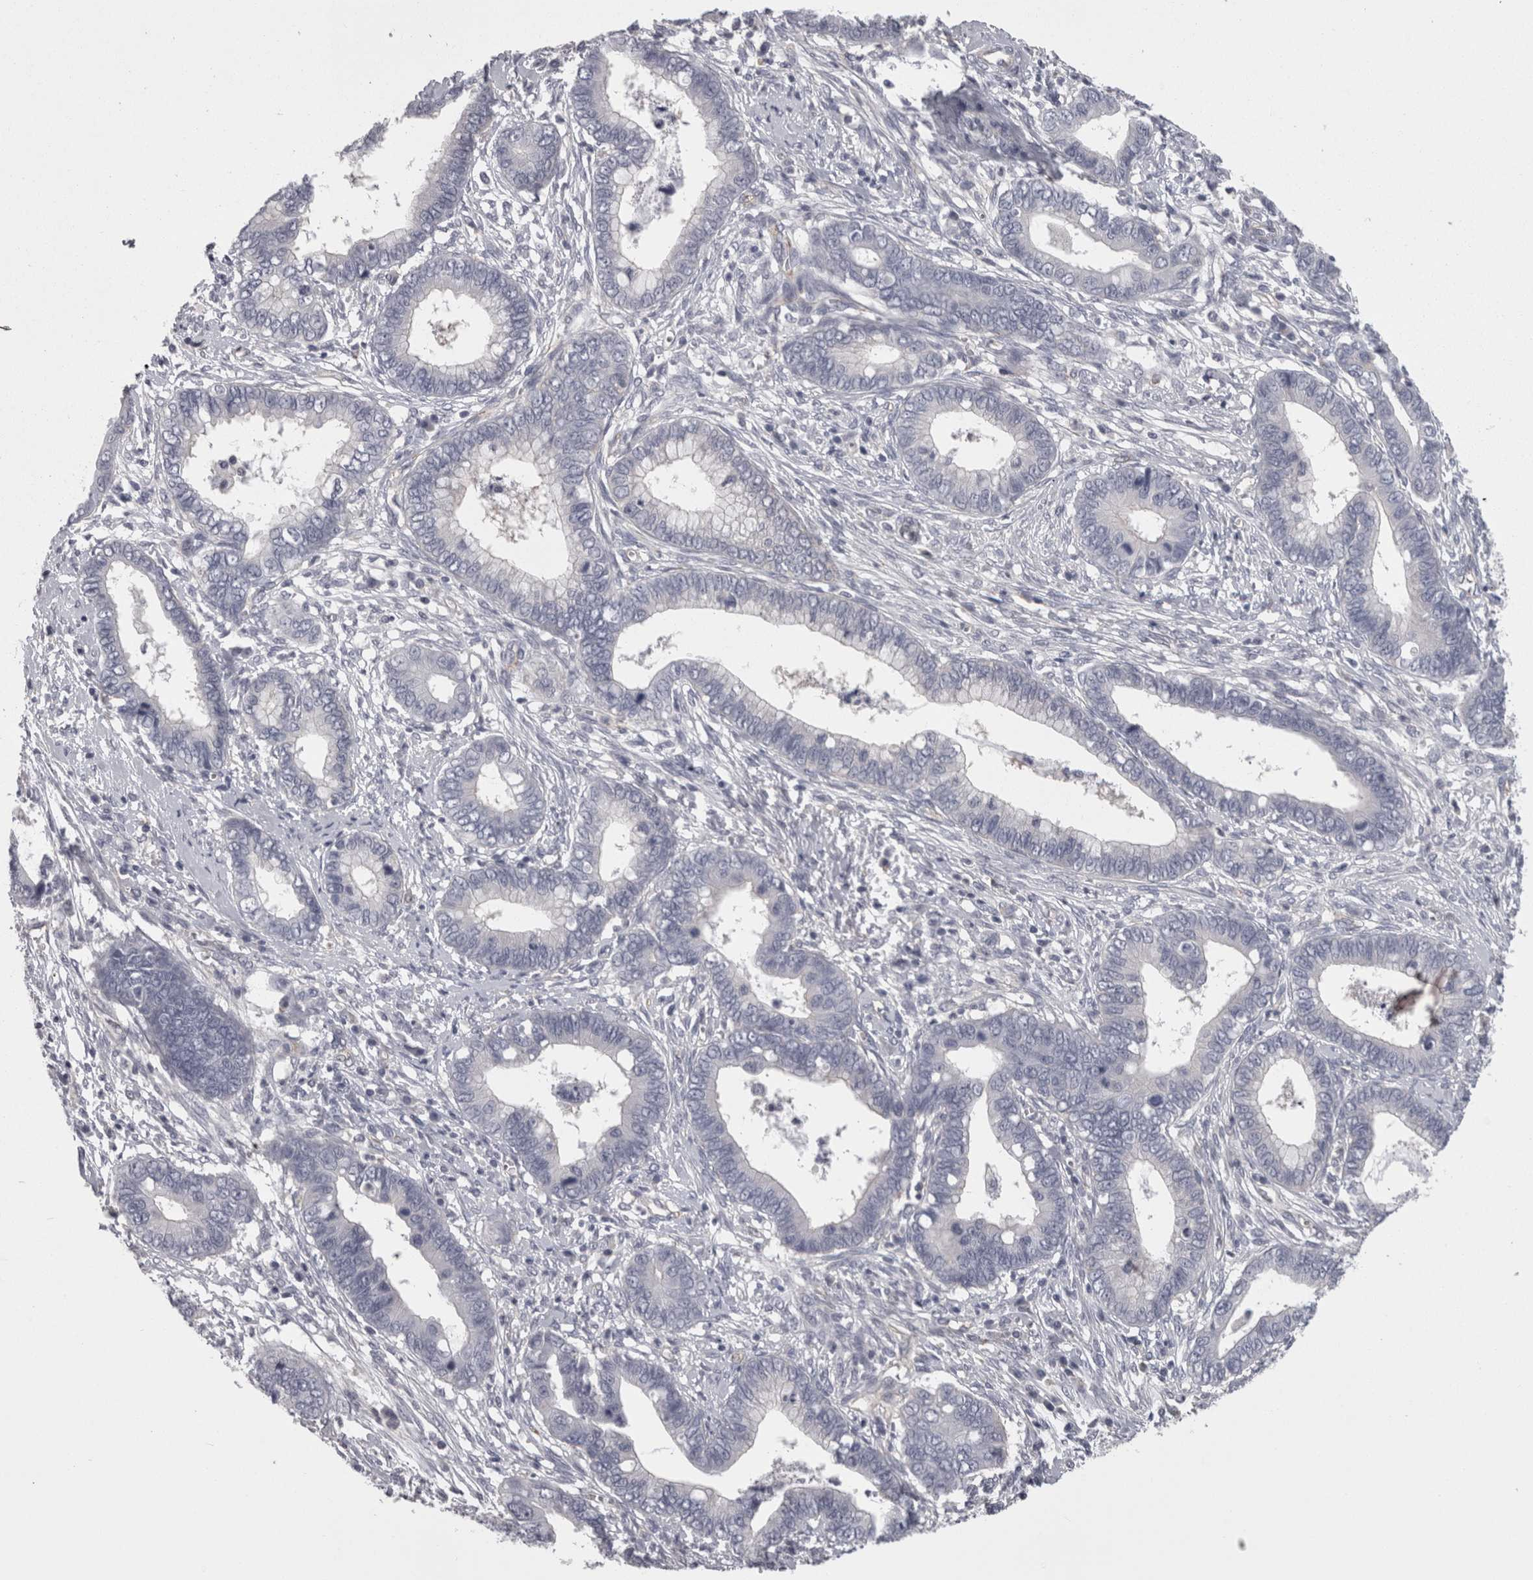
{"staining": {"intensity": "negative", "quantity": "none", "location": "none"}, "tissue": "cervical cancer", "cell_type": "Tumor cells", "image_type": "cancer", "snomed": [{"axis": "morphology", "description": "Adenocarcinoma, NOS"}, {"axis": "topography", "description": "Cervix"}], "caption": "Immunohistochemistry (IHC) of human cervical cancer (adenocarcinoma) shows no positivity in tumor cells. (DAB immunohistochemistry with hematoxylin counter stain).", "gene": "LYZL6", "patient": {"sex": "female", "age": 44}}